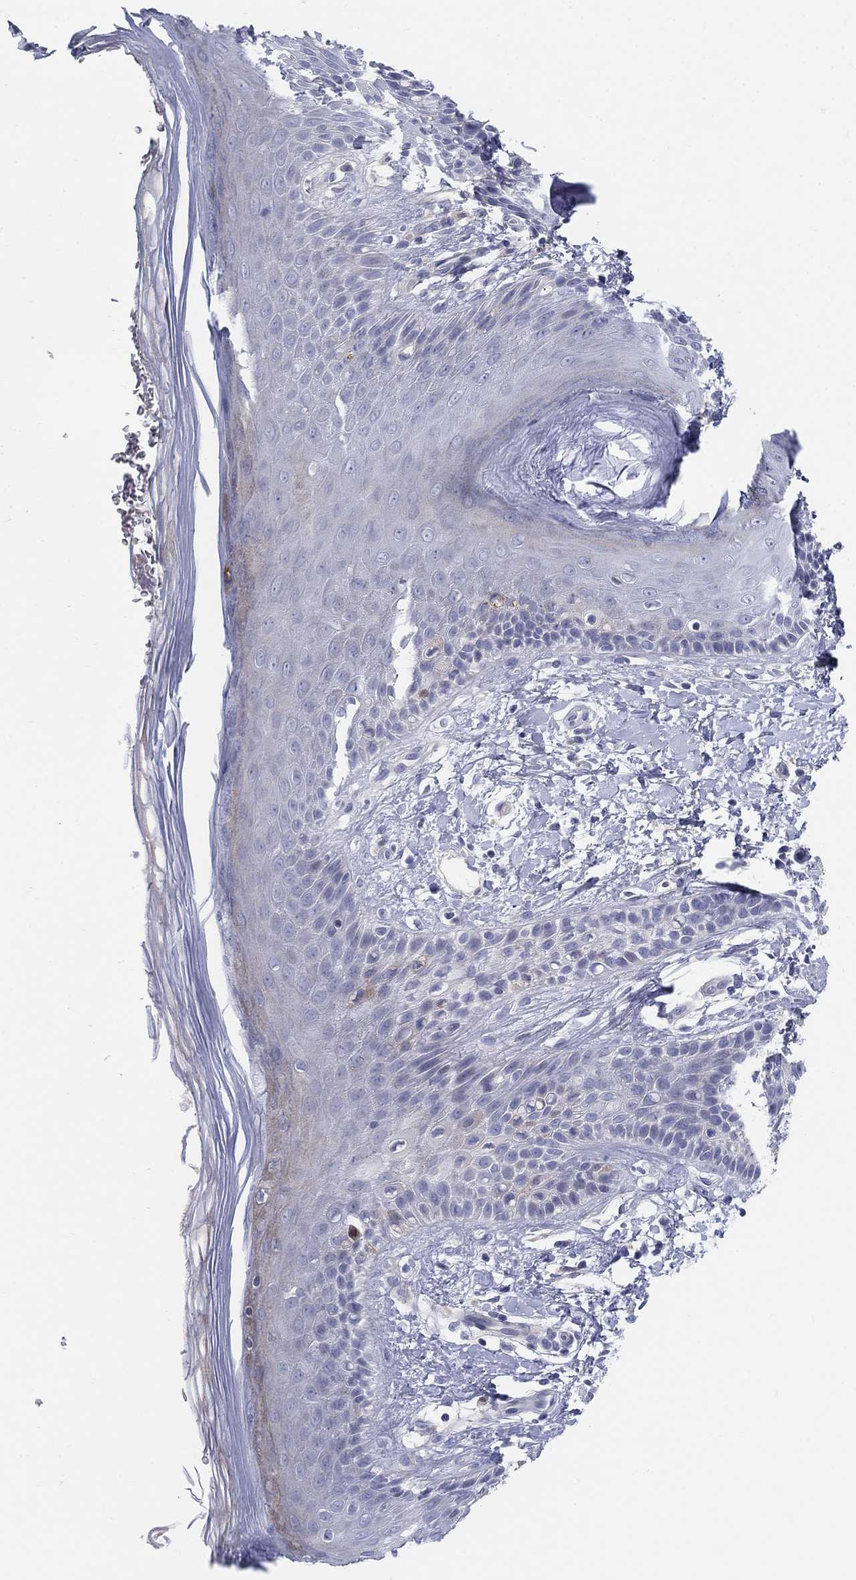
{"staining": {"intensity": "negative", "quantity": "none", "location": "none"}, "tissue": "skin", "cell_type": "Epidermal cells", "image_type": "normal", "snomed": [{"axis": "morphology", "description": "Normal tissue, NOS"}, {"axis": "topography", "description": "Anal"}], "caption": "Immunohistochemistry of benign skin displays no expression in epidermal cells.", "gene": "HEATR4", "patient": {"sex": "male", "age": 36}}